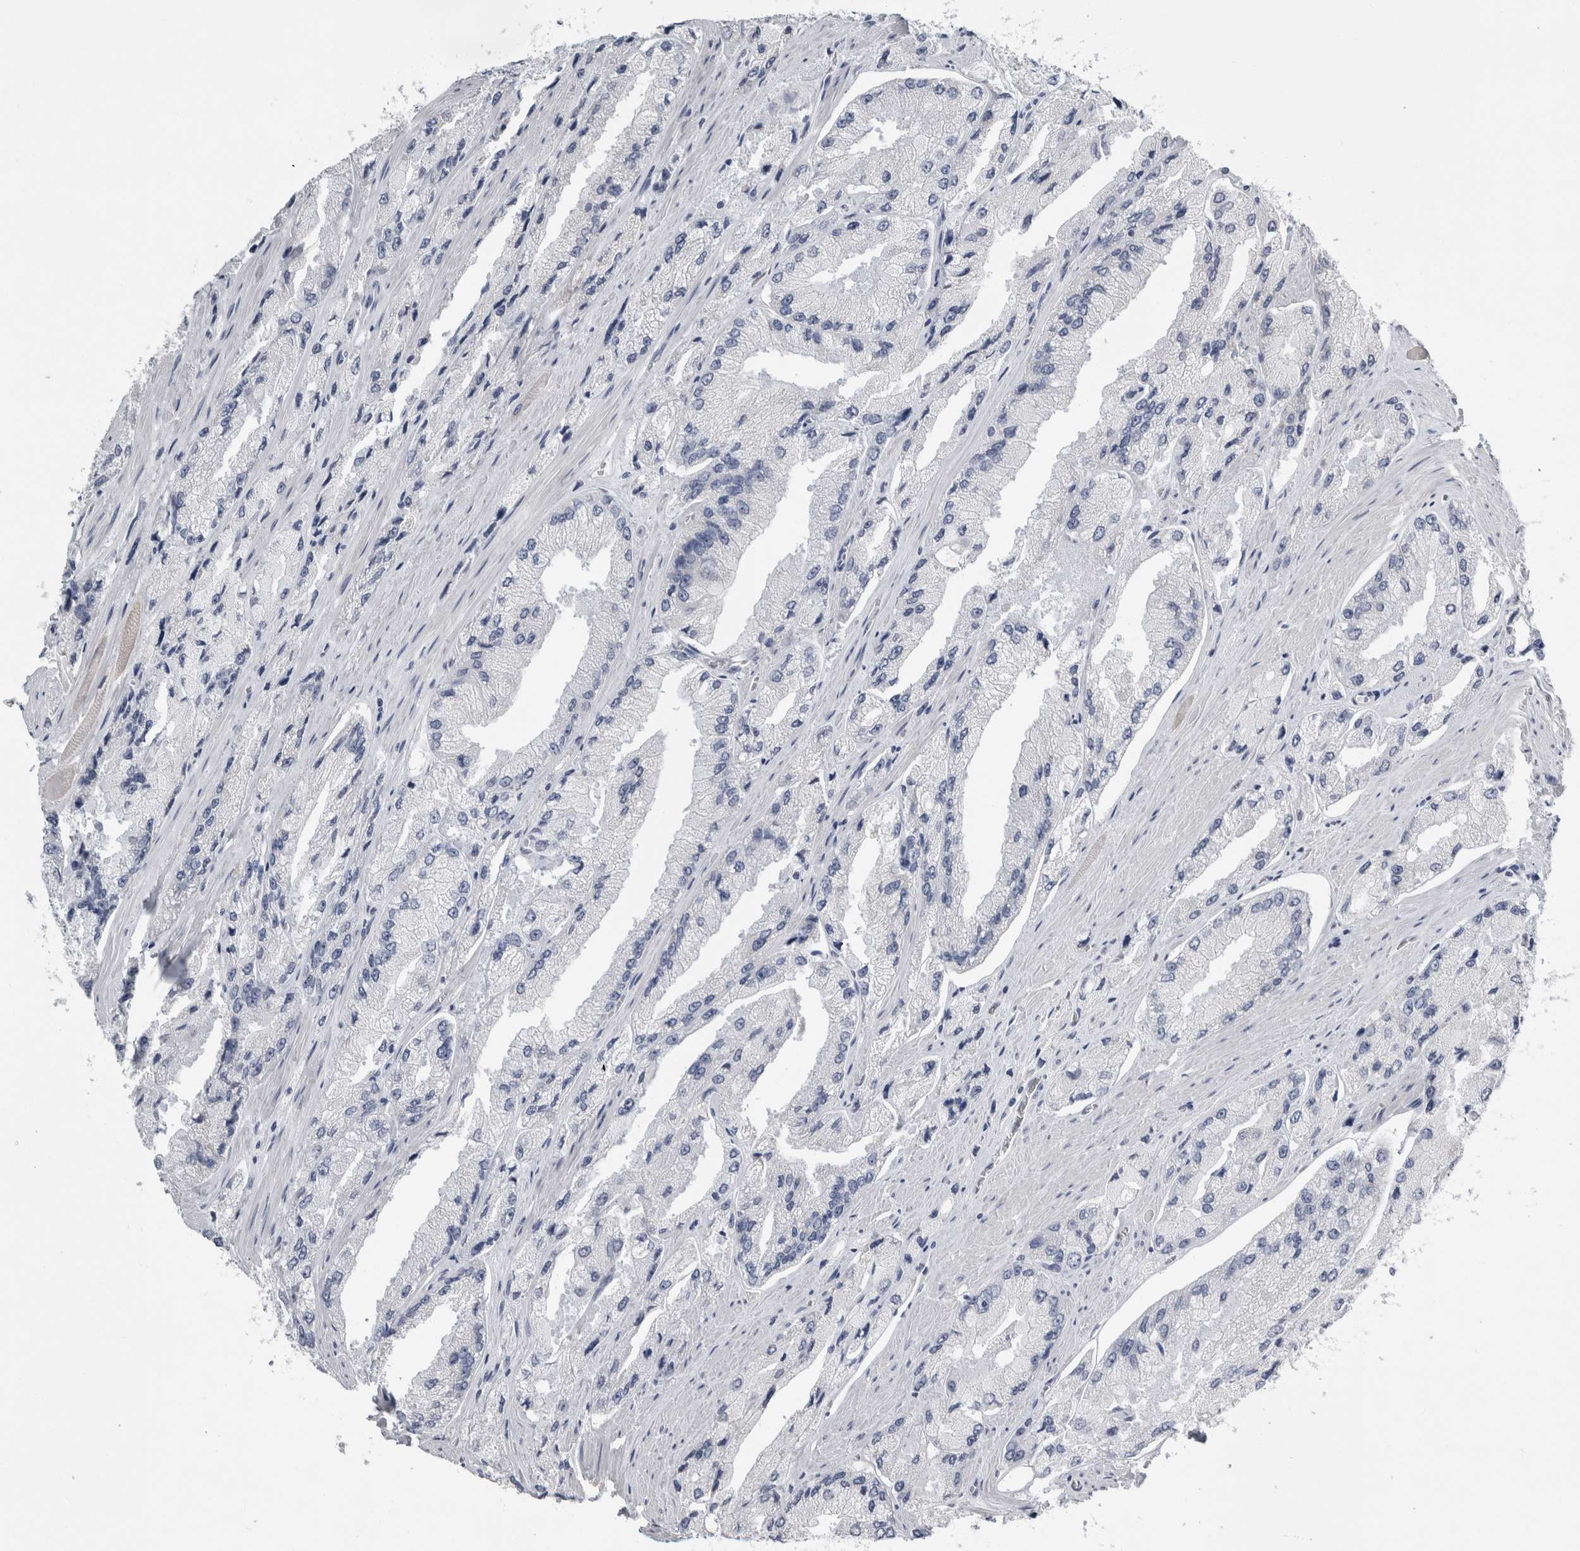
{"staining": {"intensity": "negative", "quantity": "none", "location": "none"}, "tissue": "prostate cancer", "cell_type": "Tumor cells", "image_type": "cancer", "snomed": [{"axis": "morphology", "description": "Adenocarcinoma, High grade"}, {"axis": "topography", "description": "Prostate"}], "caption": "An immunohistochemistry image of prostate cancer (adenocarcinoma (high-grade)) is shown. There is no staining in tumor cells of prostate cancer (adenocarcinoma (high-grade)).", "gene": "FXYD7", "patient": {"sex": "male", "age": 58}}